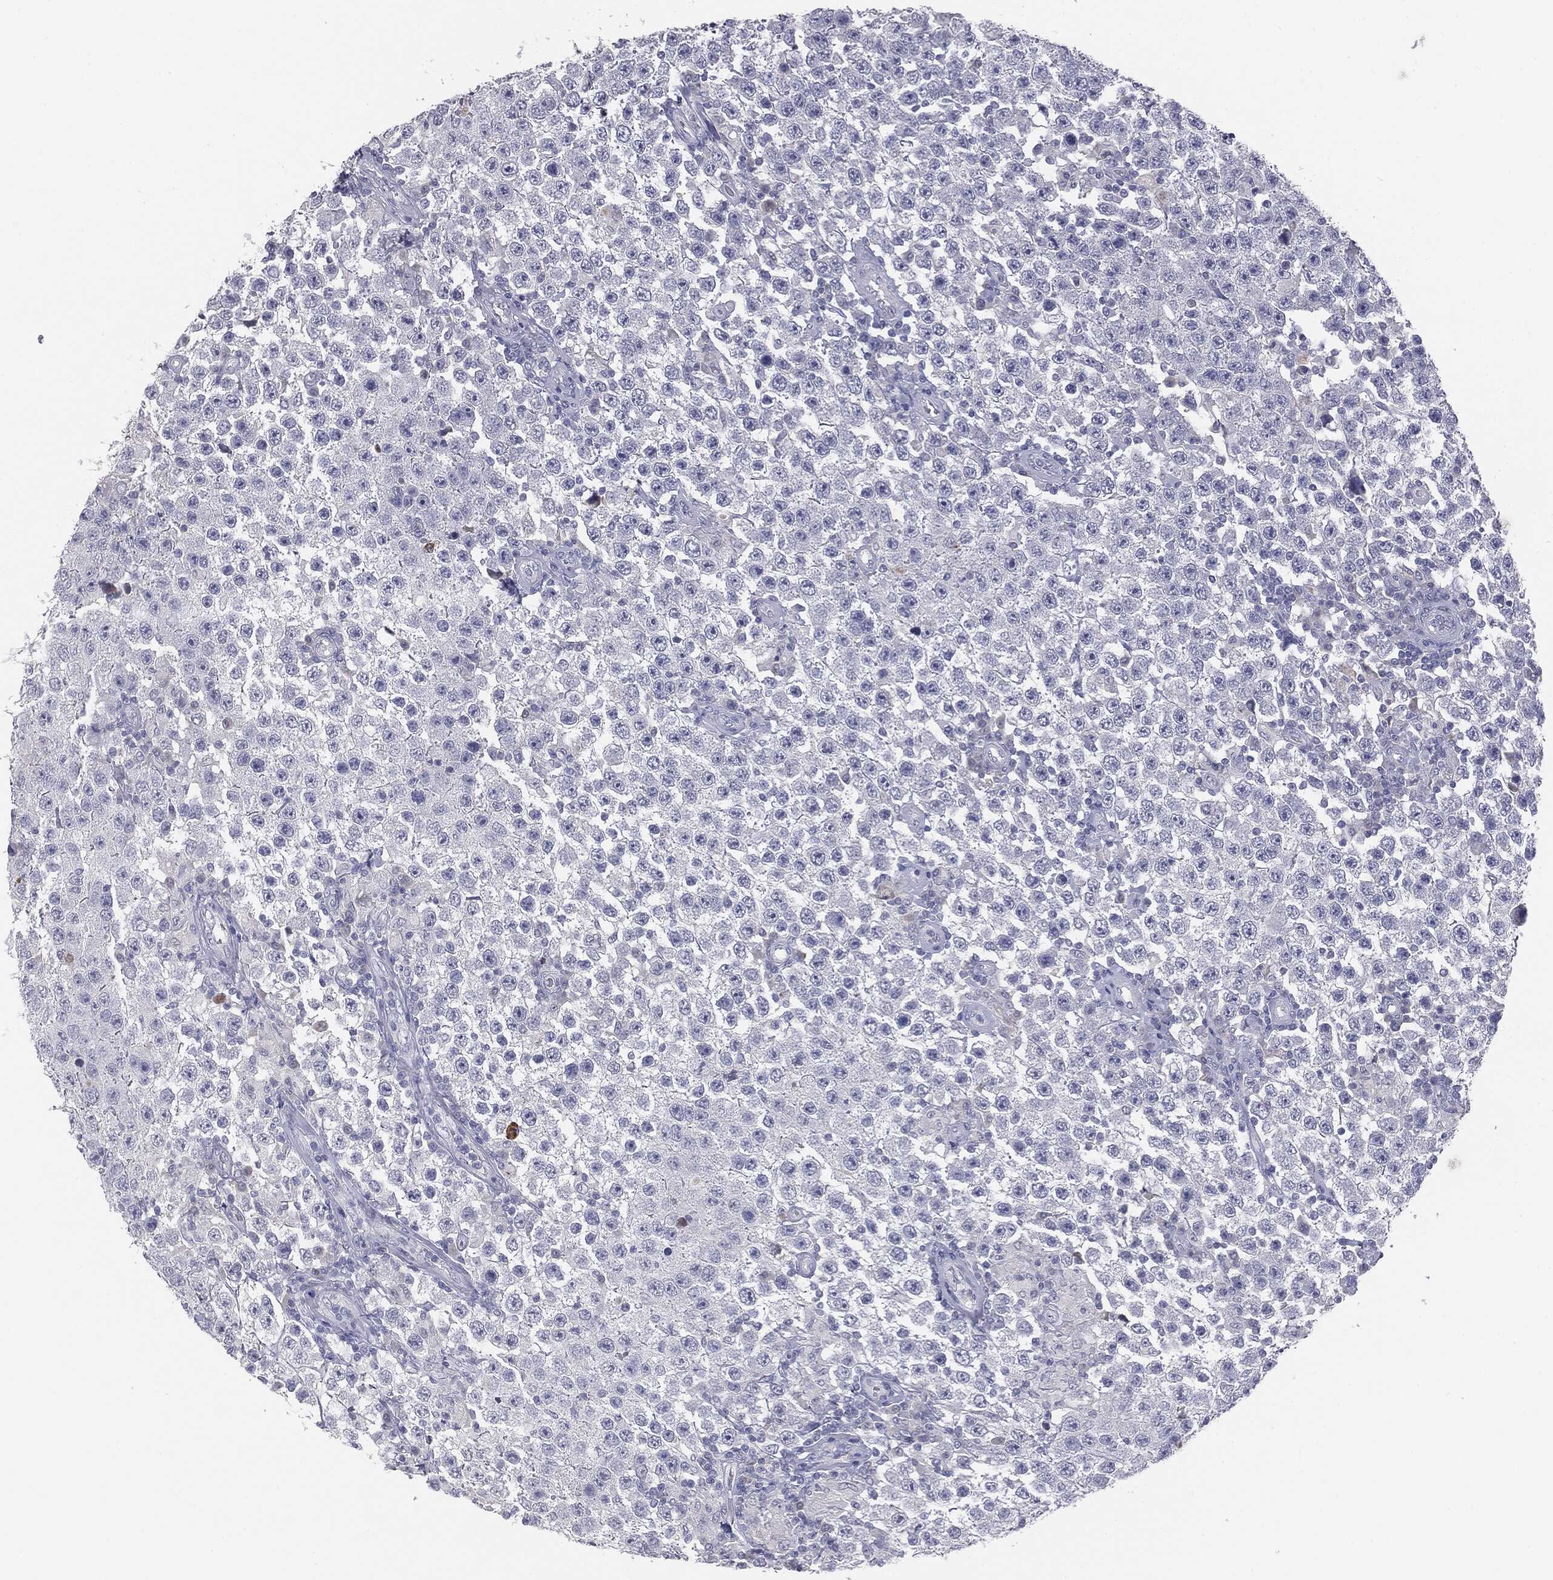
{"staining": {"intensity": "negative", "quantity": "none", "location": "none"}, "tissue": "testis cancer", "cell_type": "Tumor cells", "image_type": "cancer", "snomed": [{"axis": "morphology", "description": "Normal tissue, NOS"}, {"axis": "morphology", "description": "Urothelial carcinoma, High grade"}, {"axis": "morphology", "description": "Seminoma, NOS"}, {"axis": "morphology", "description": "Carcinoma, Embryonal, NOS"}, {"axis": "topography", "description": "Urinary bladder"}, {"axis": "topography", "description": "Testis"}], "caption": "There is no significant positivity in tumor cells of testis high-grade urothelial carcinoma.", "gene": "MUC1", "patient": {"sex": "male", "age": 41}}